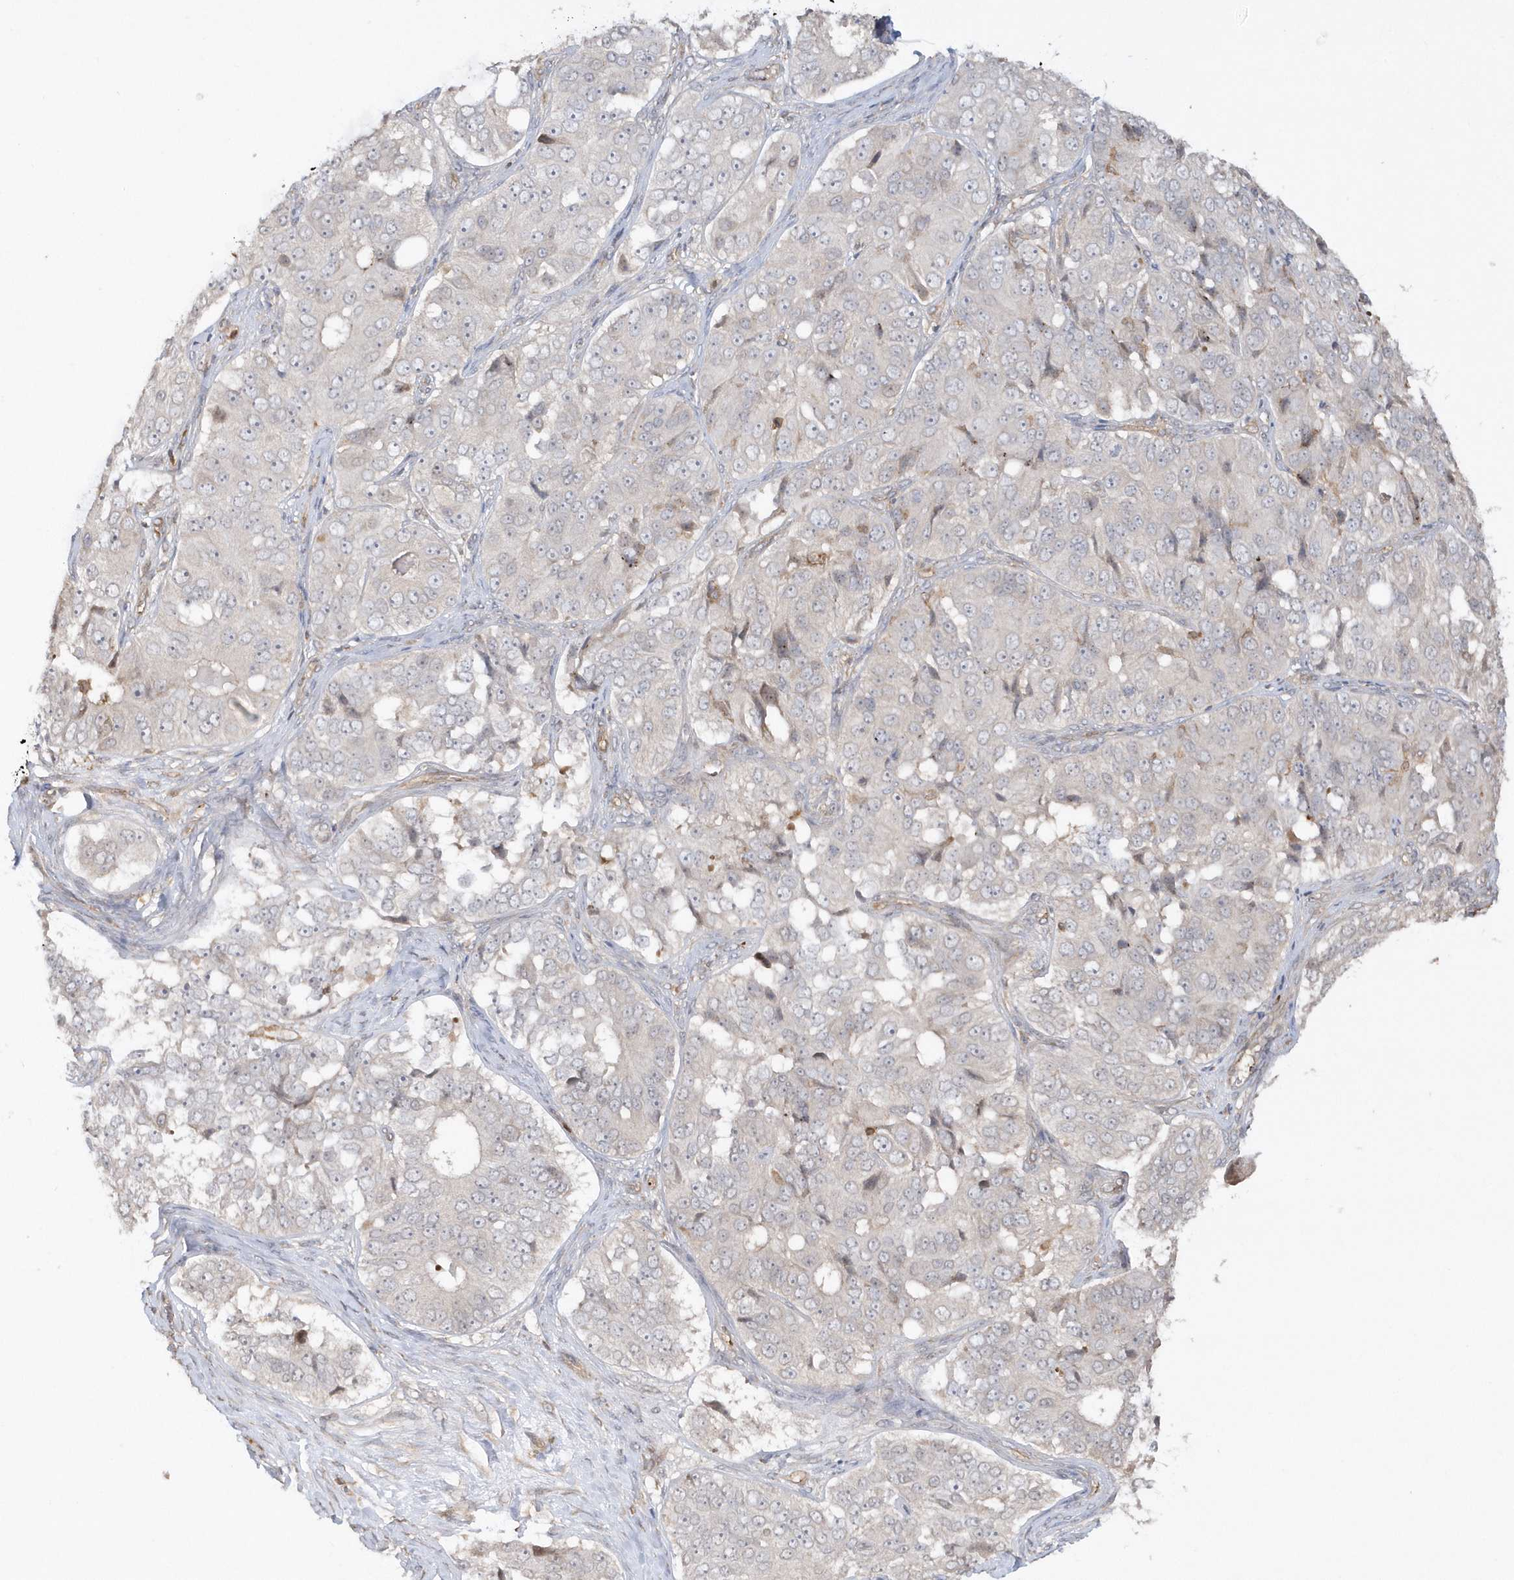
{"staining": {"intensity": "negative", "quantity": "none", "location": "none"}, "tissue": "ovarian cancer", "cell_type": "Tumor cells", "image_type": "cancer", "snomed": [{"axis": "morphology", "description": "Carcinoma, endometroid"}, {"axis": "topography", "description": "Ovary"}], "caption": "Tumor cells show no significant protein expression in ovarian cancer (endometroid carcinoma).", "gene": "BSN", "patient": {"sex": "female", "age": 51}}